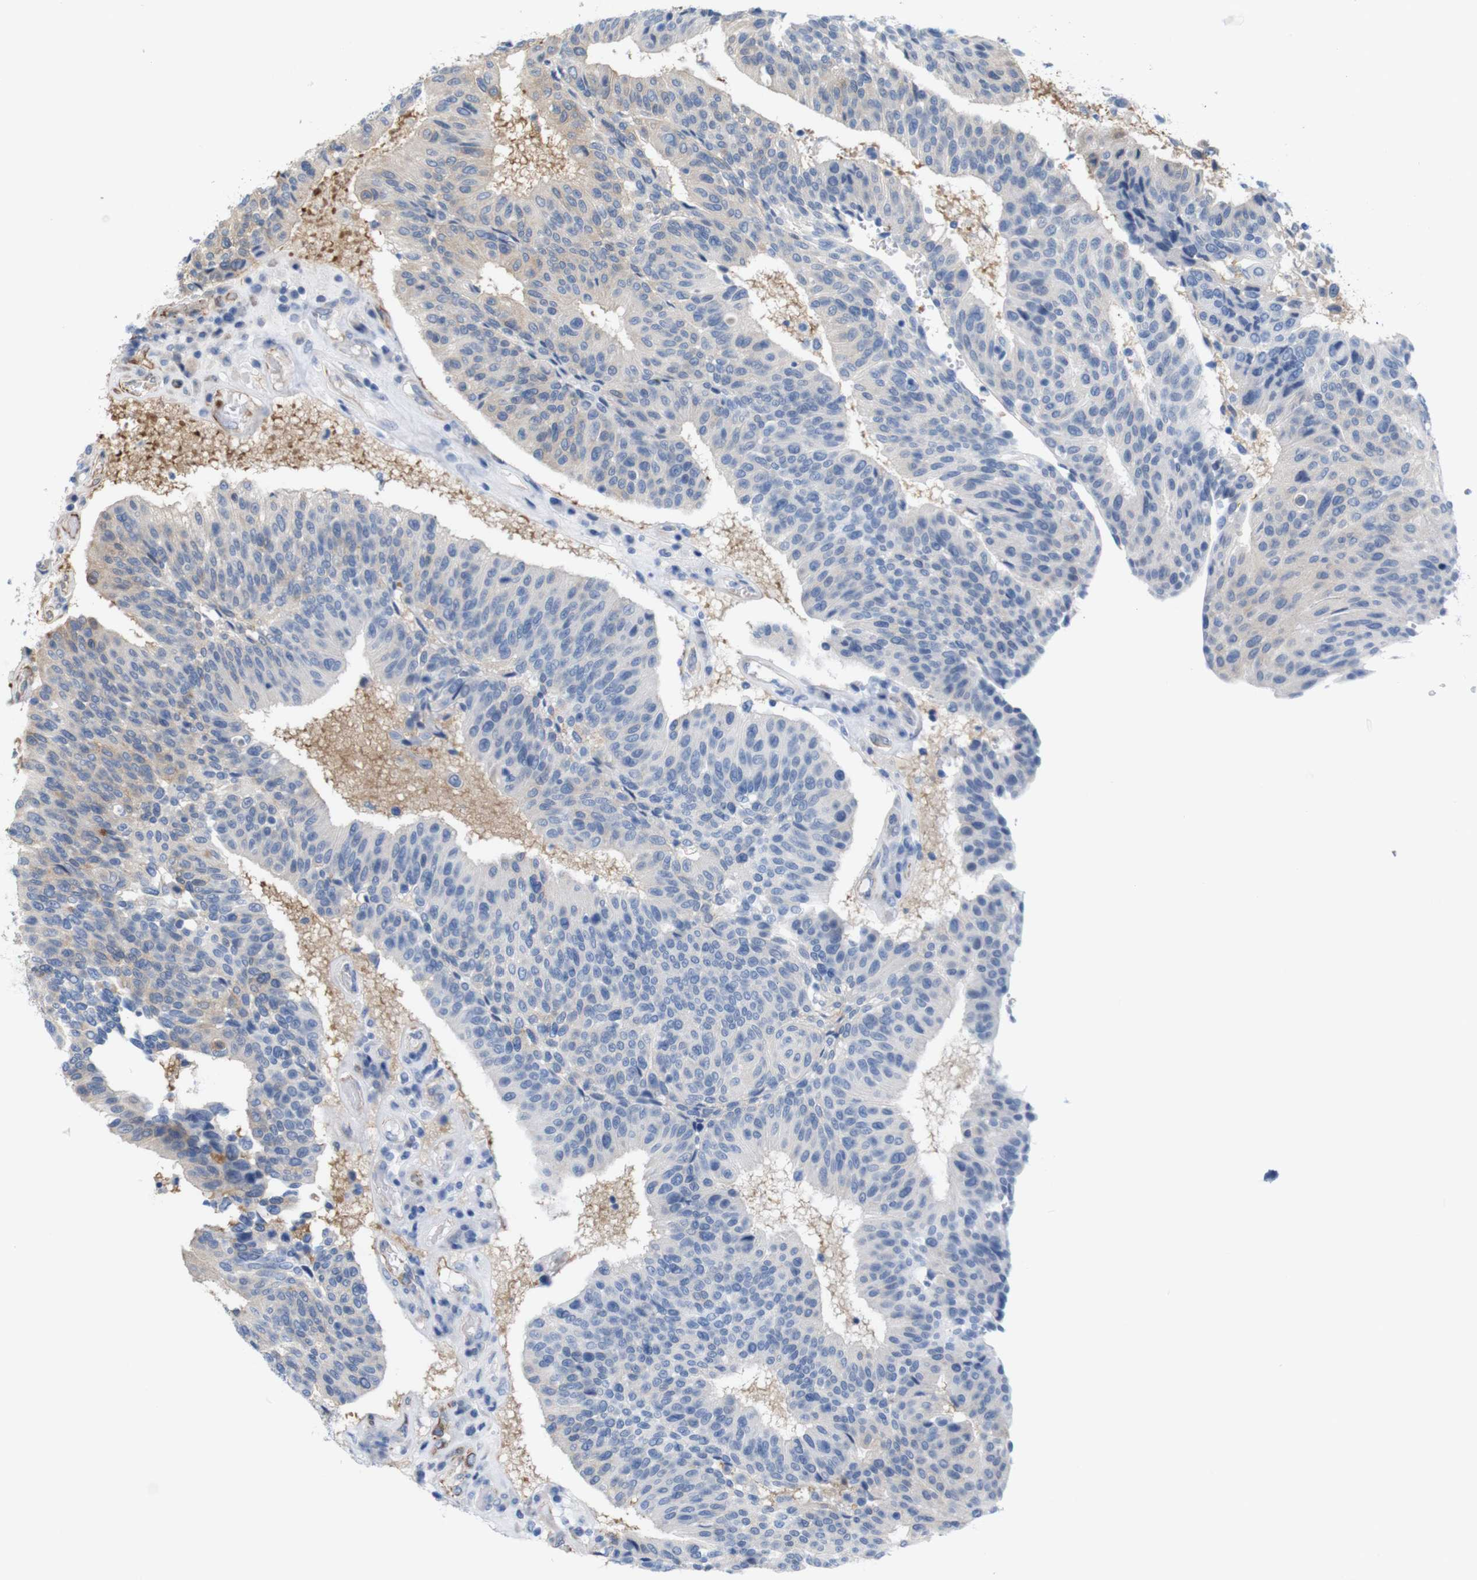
{"staining": {"intensity": "negative", "quantity": "none", "location": "none"}, "tissue": "urothelial cancer", "cell_type": "Tumor cells", "image_type": "cancer", "snomed": [{"axis": "morphology", "description": "Urothelial carcinoma, High grade"}, {"axis": "topography", "description": "Urinary bladder"}], "caption": "Tumor cells are negative for brown protein staining in urothelial cancer. (DAB (3,3'-diaminobenzidine) IHC visualized using brightfield microscopy, high magnification).", "gene": "JPH1", "patient": {"sex": "male", "age": 66}}